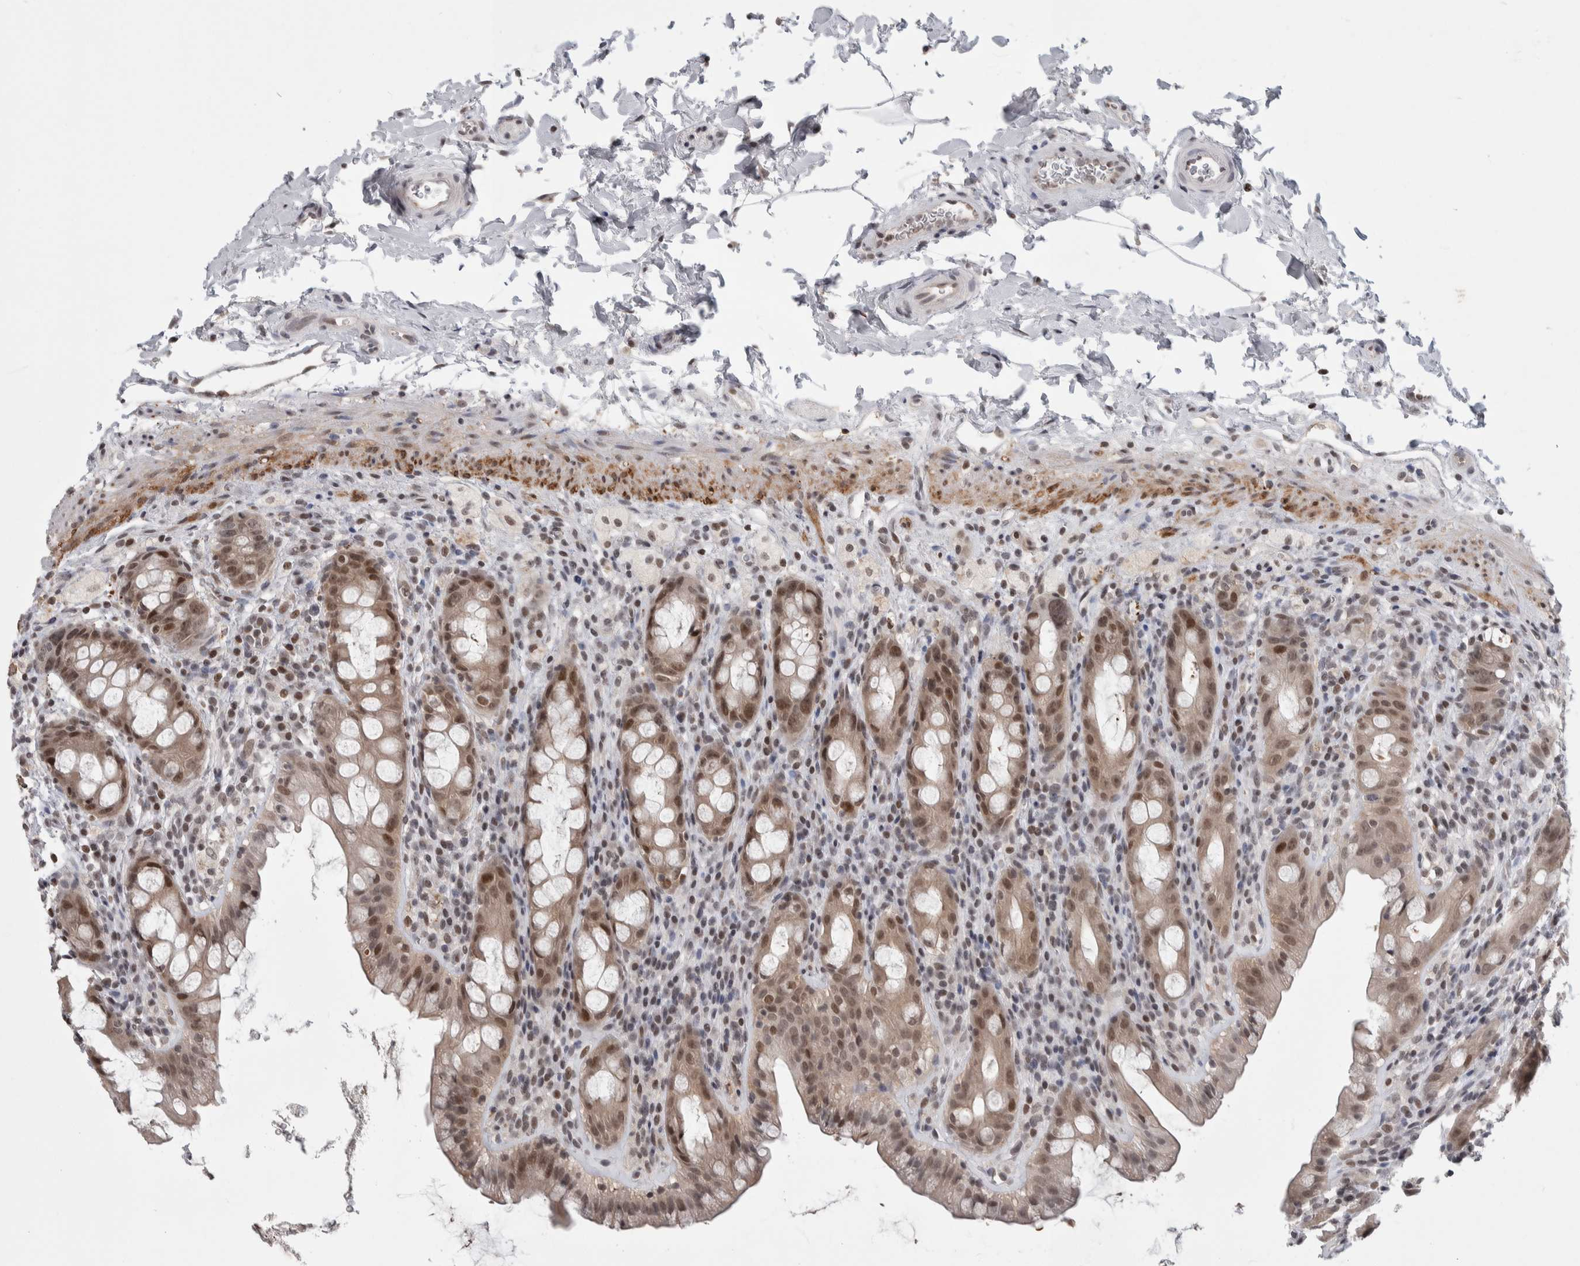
{"staining": {"intensity": "moderate", "quantity": ">75%", "location": "nuclear"}, "tissue": "rectum", "cell_type": "Glandular cells", "image_type": "normal", "snomed": [{"axis": "morphology", "description": "Normal tissue, NOS"}, {"axis": "topography", "description": "Rectum"}], "caption": "Moderate nuclear protein expression is appreciated in about >75% of glandular cells in rectum.", "gene": "ZSCAN21", "patient": {"sex": "male", "age": 44}}